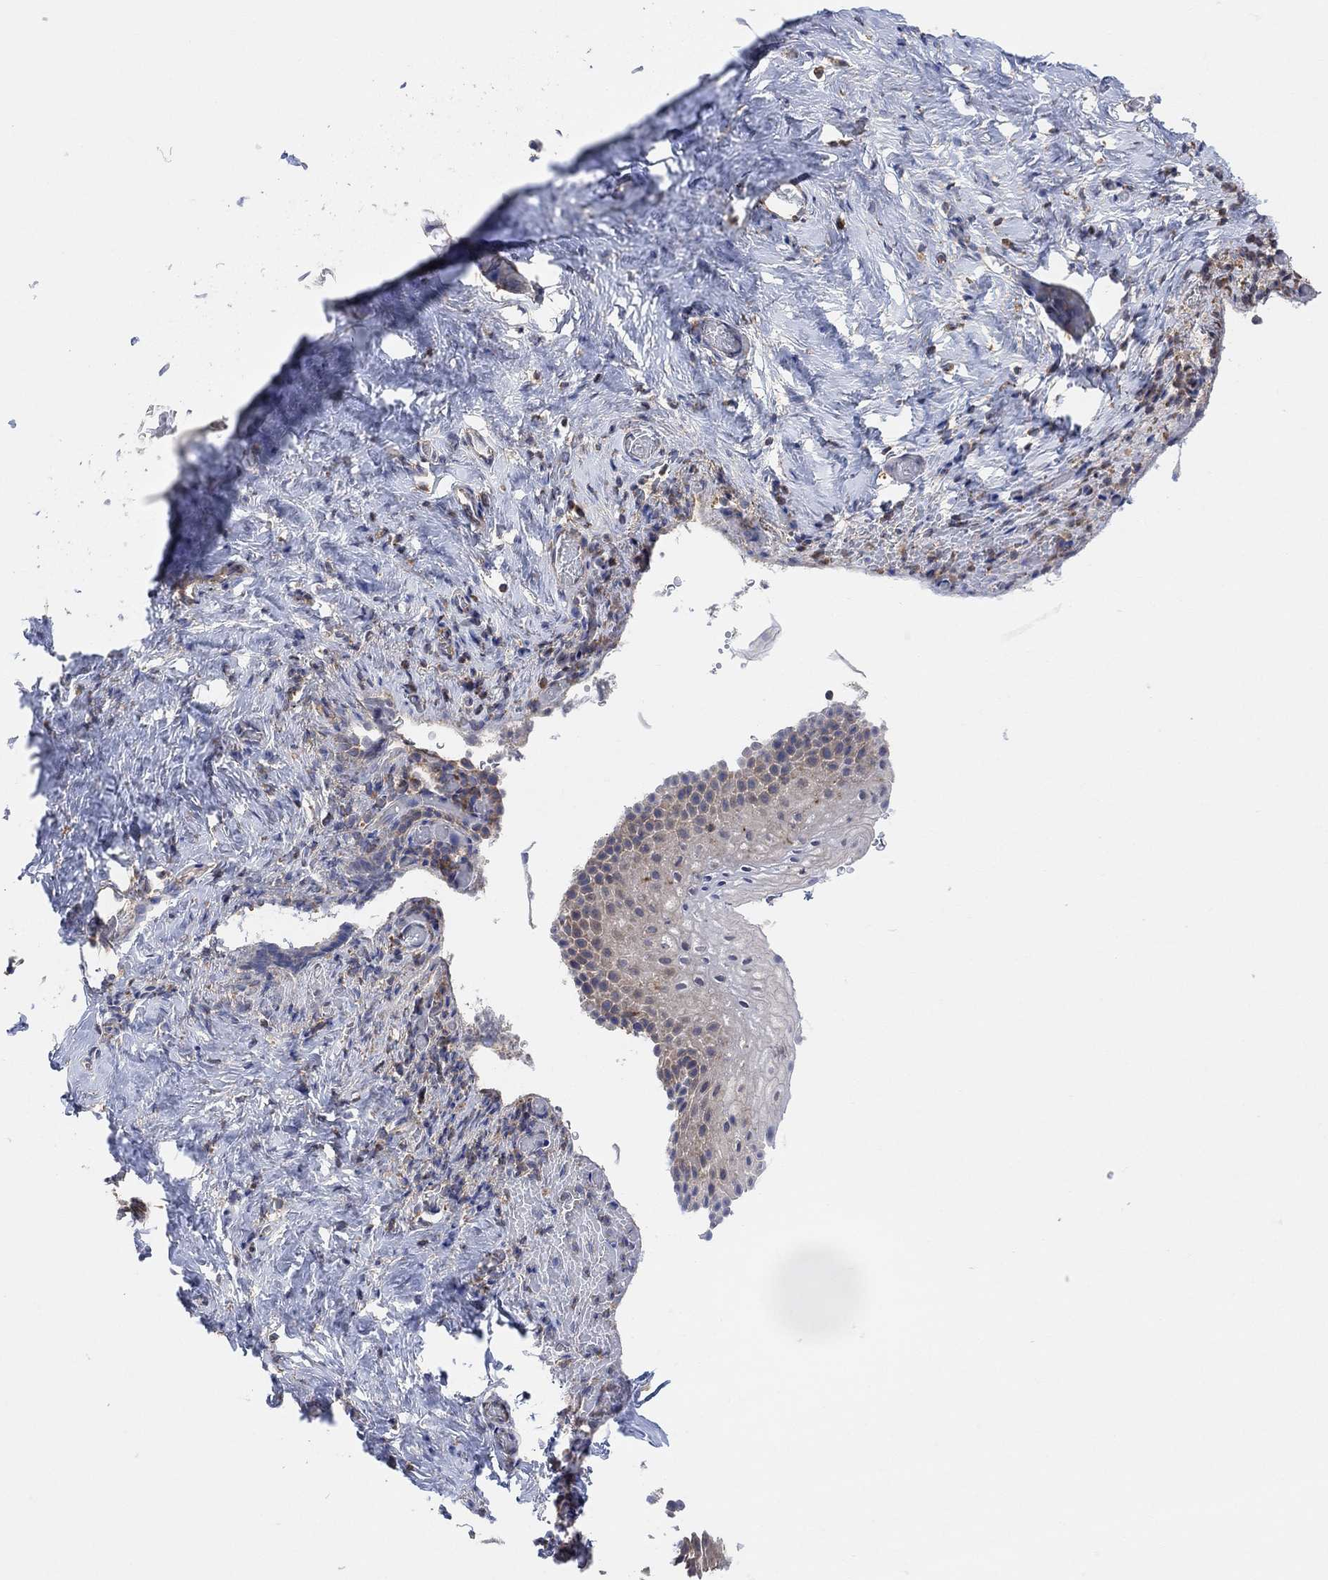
{"staining": {"intensity": "moderate", "quantity": "<25%", "location": "cytoplasmic/membranous"}, "tissue": "vagina", "cell_type": "Squamous epithelial cells", "image_type": "normal", "snomed": [{"axis": "morphology", "description": "Normal tissue, NOS"}, {"axis": "topography", "description": "Vagina"}], "caption": "Human vagina stained for a protein (brown) reveals moderate cytoplasmic/membranous positive positivity in approximately <25% of squamous epithelial cells.", "gene": "BLOC1S3", "patient": {"sex": "female", "age": 53}}